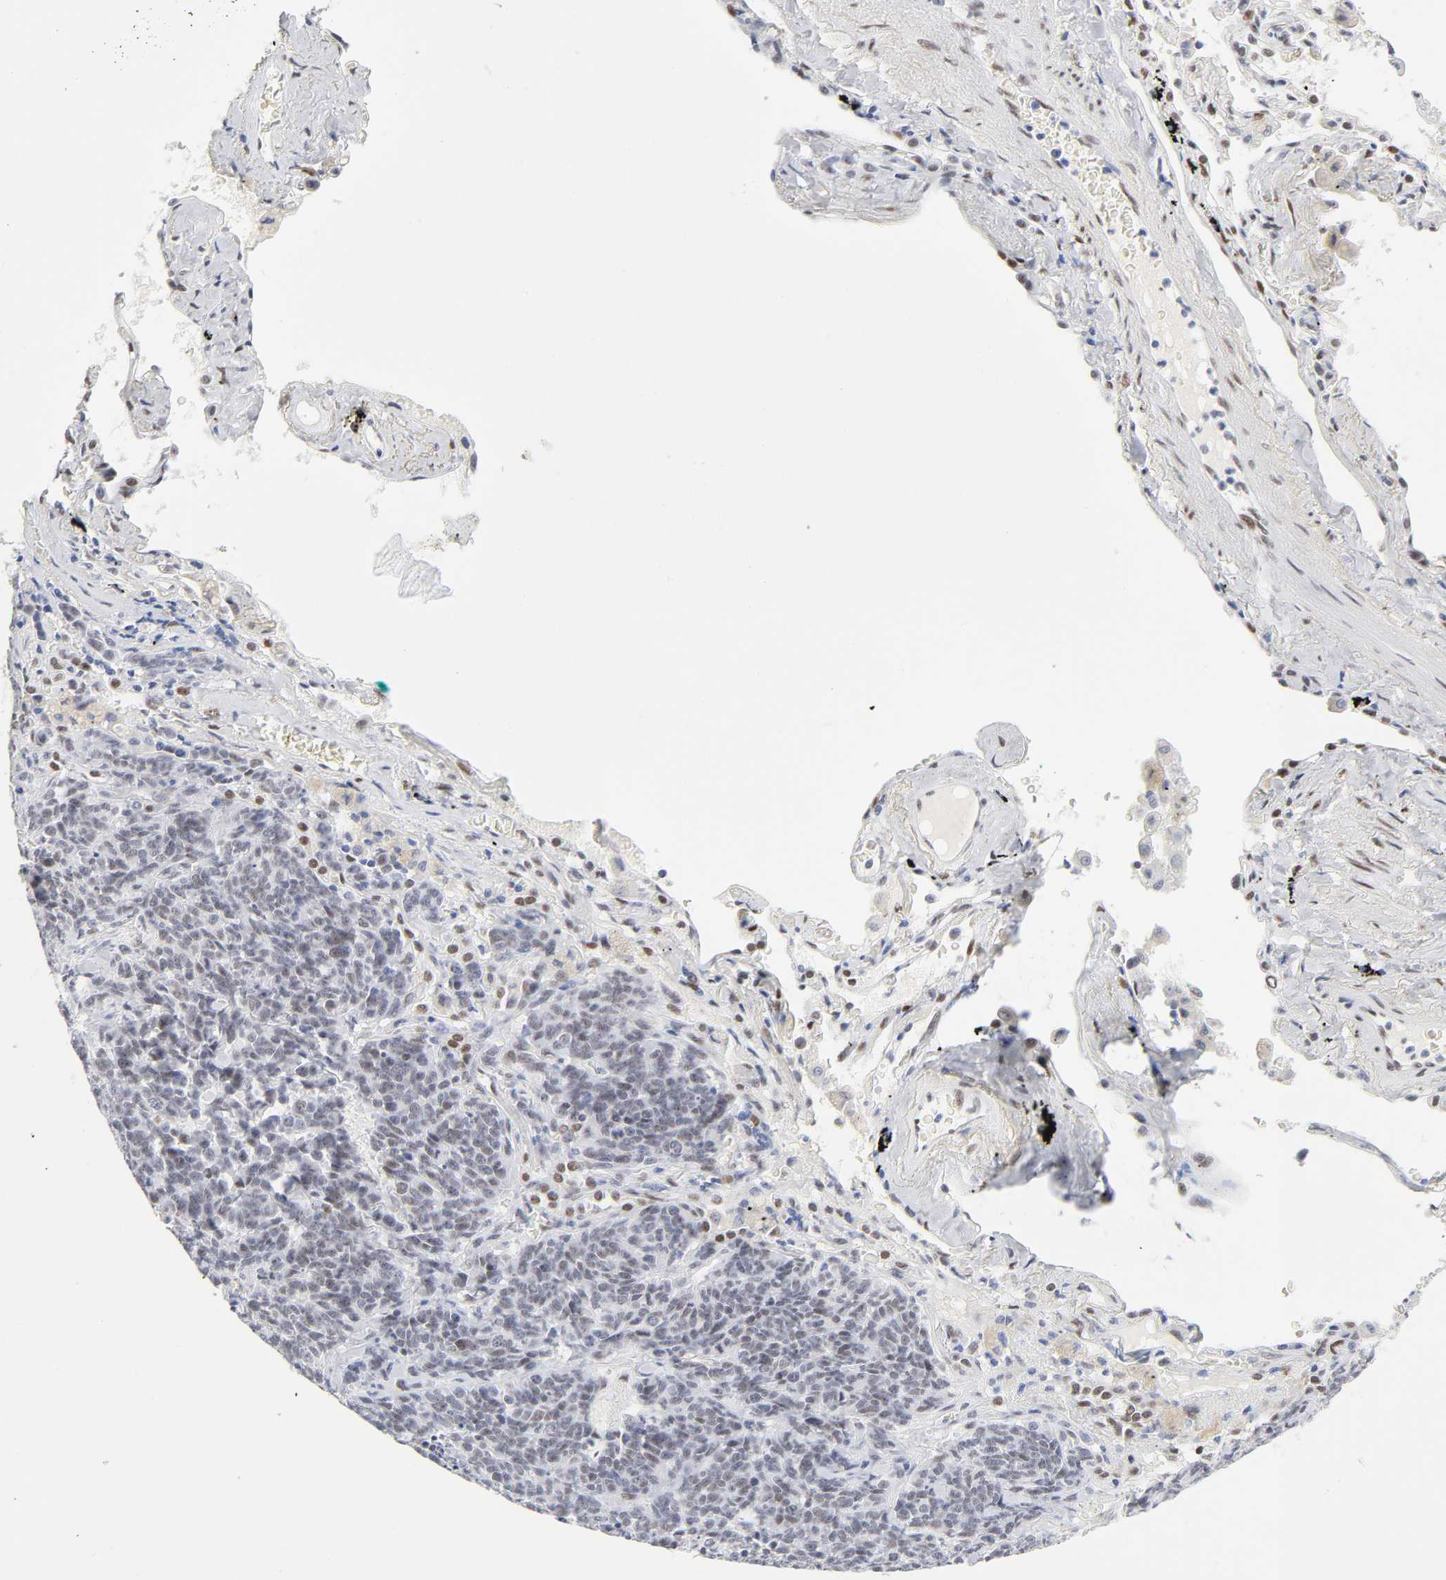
{"staining": {"intensity": "weak", "quantity": ">75%", "location": "nuclear"}, "tissue": "lung cancer", "cell_type": "Tumor cells", "image_type": "cancer", "snomed": [{"axis": "morphology", "description": "Neoplasm, malignant, NOS"}, {"axis": "topography", "description": "Lung"}], "caption": "Weak nuclear positivity for a protein is present in about >75% of tumor cells of lung cancer (neoplasm (malignant)) using immunohistochemistry.", "gene": "NFIC", "patient": {"sex": "female", "age": 58}}